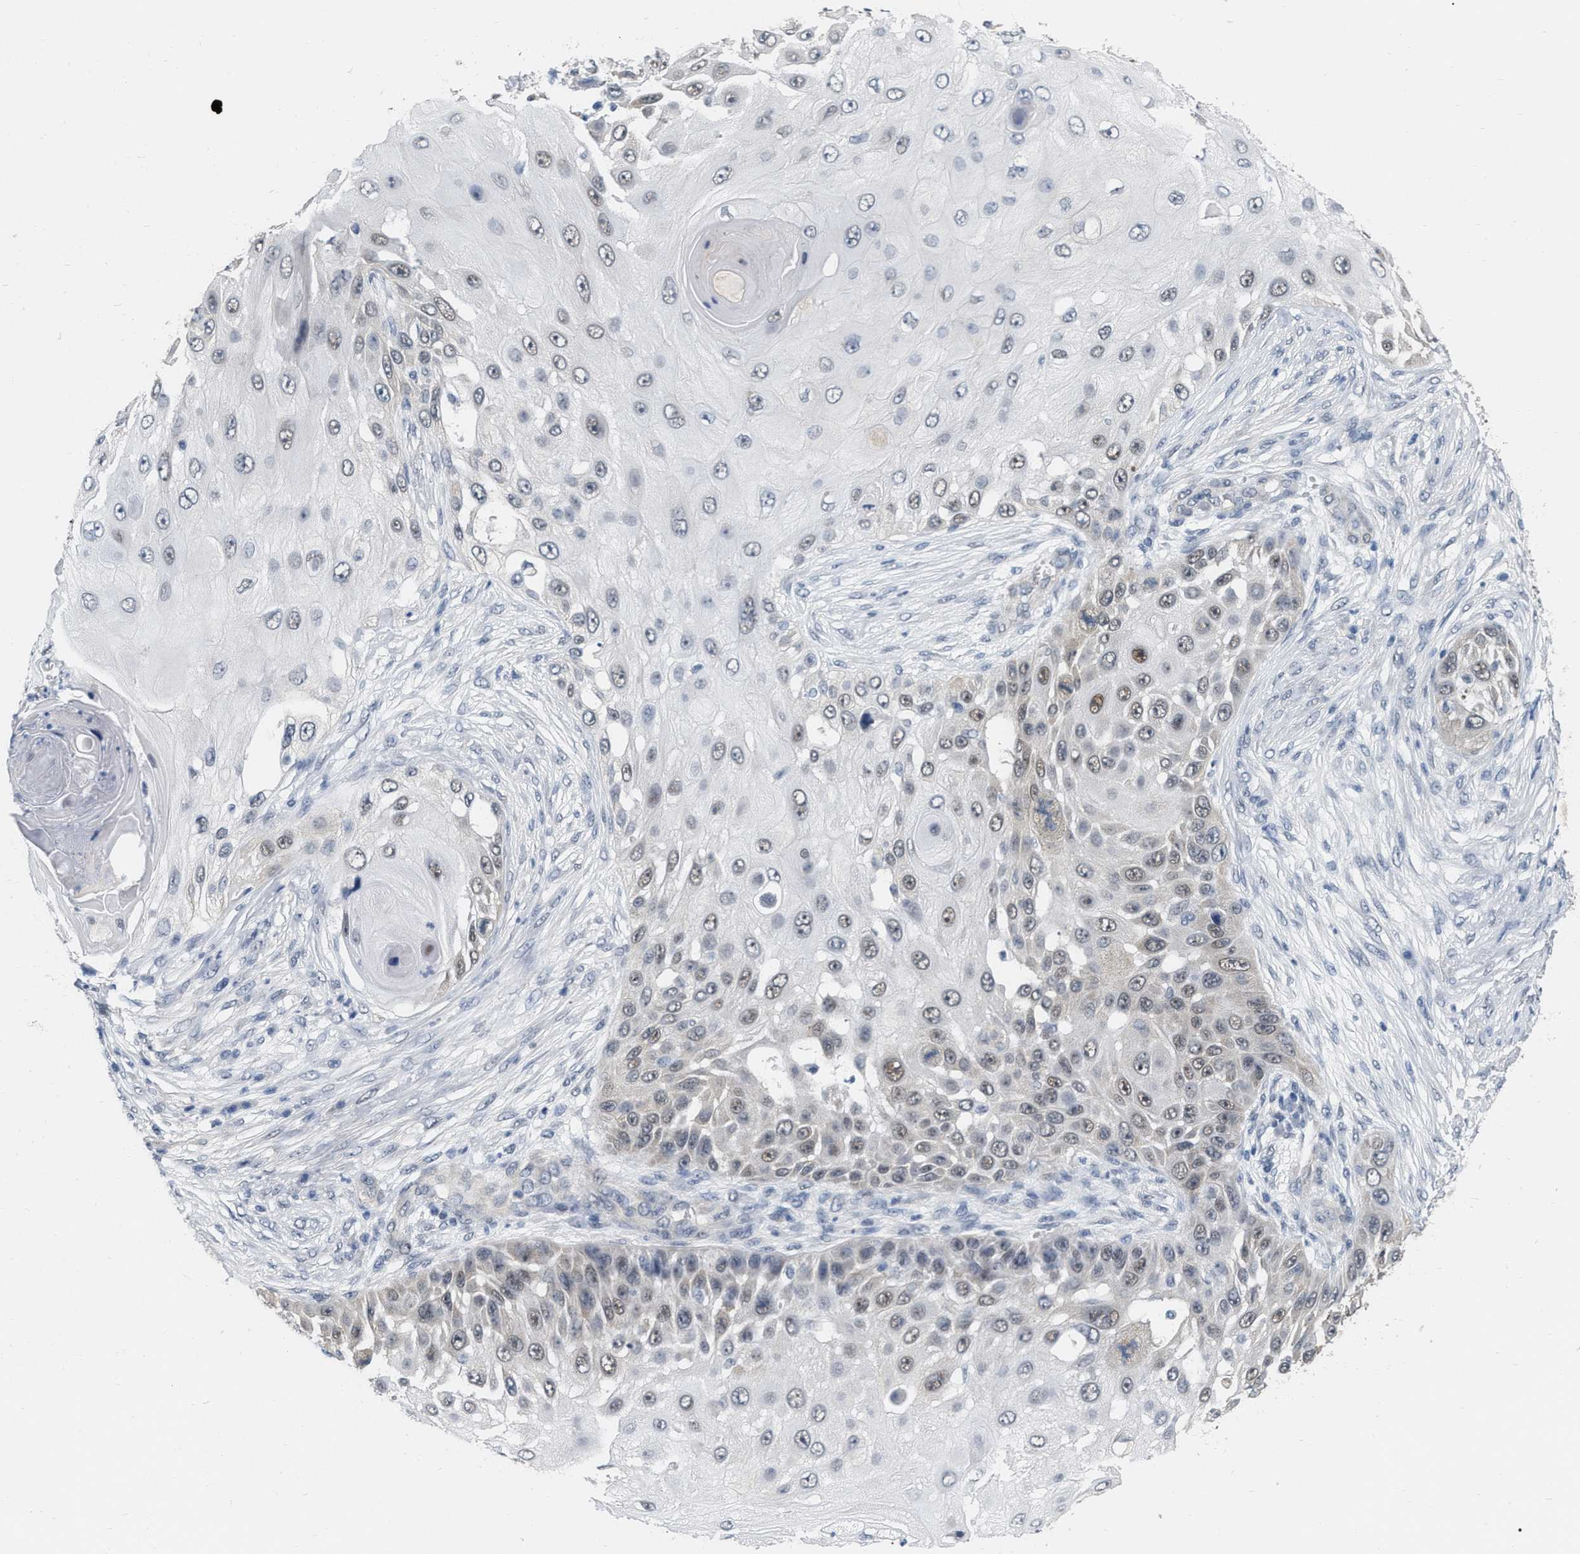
{"staining": {"intensity": "weak", "quantity": "<25%", "location": "nuclear"}, "tissue": "skin cancer", "cell_type": "Tumor cells", "image_type": "cancer", "snomed": [{"axis": "morphology", "description": "Squamous cell carcinoma, NOS"}, {"axis": "topography", "description": "Skin"}], "caption": "Tumor cells show no significant positivity in skin cancer. (Stains: DAB immunohistochemistry (IHC) with hematoxylin counter stain, Microscopy: brightfield microscopy at high magnification).", "gene": "RUVBL1", "patient": {"sex": "female", "age": 44}}